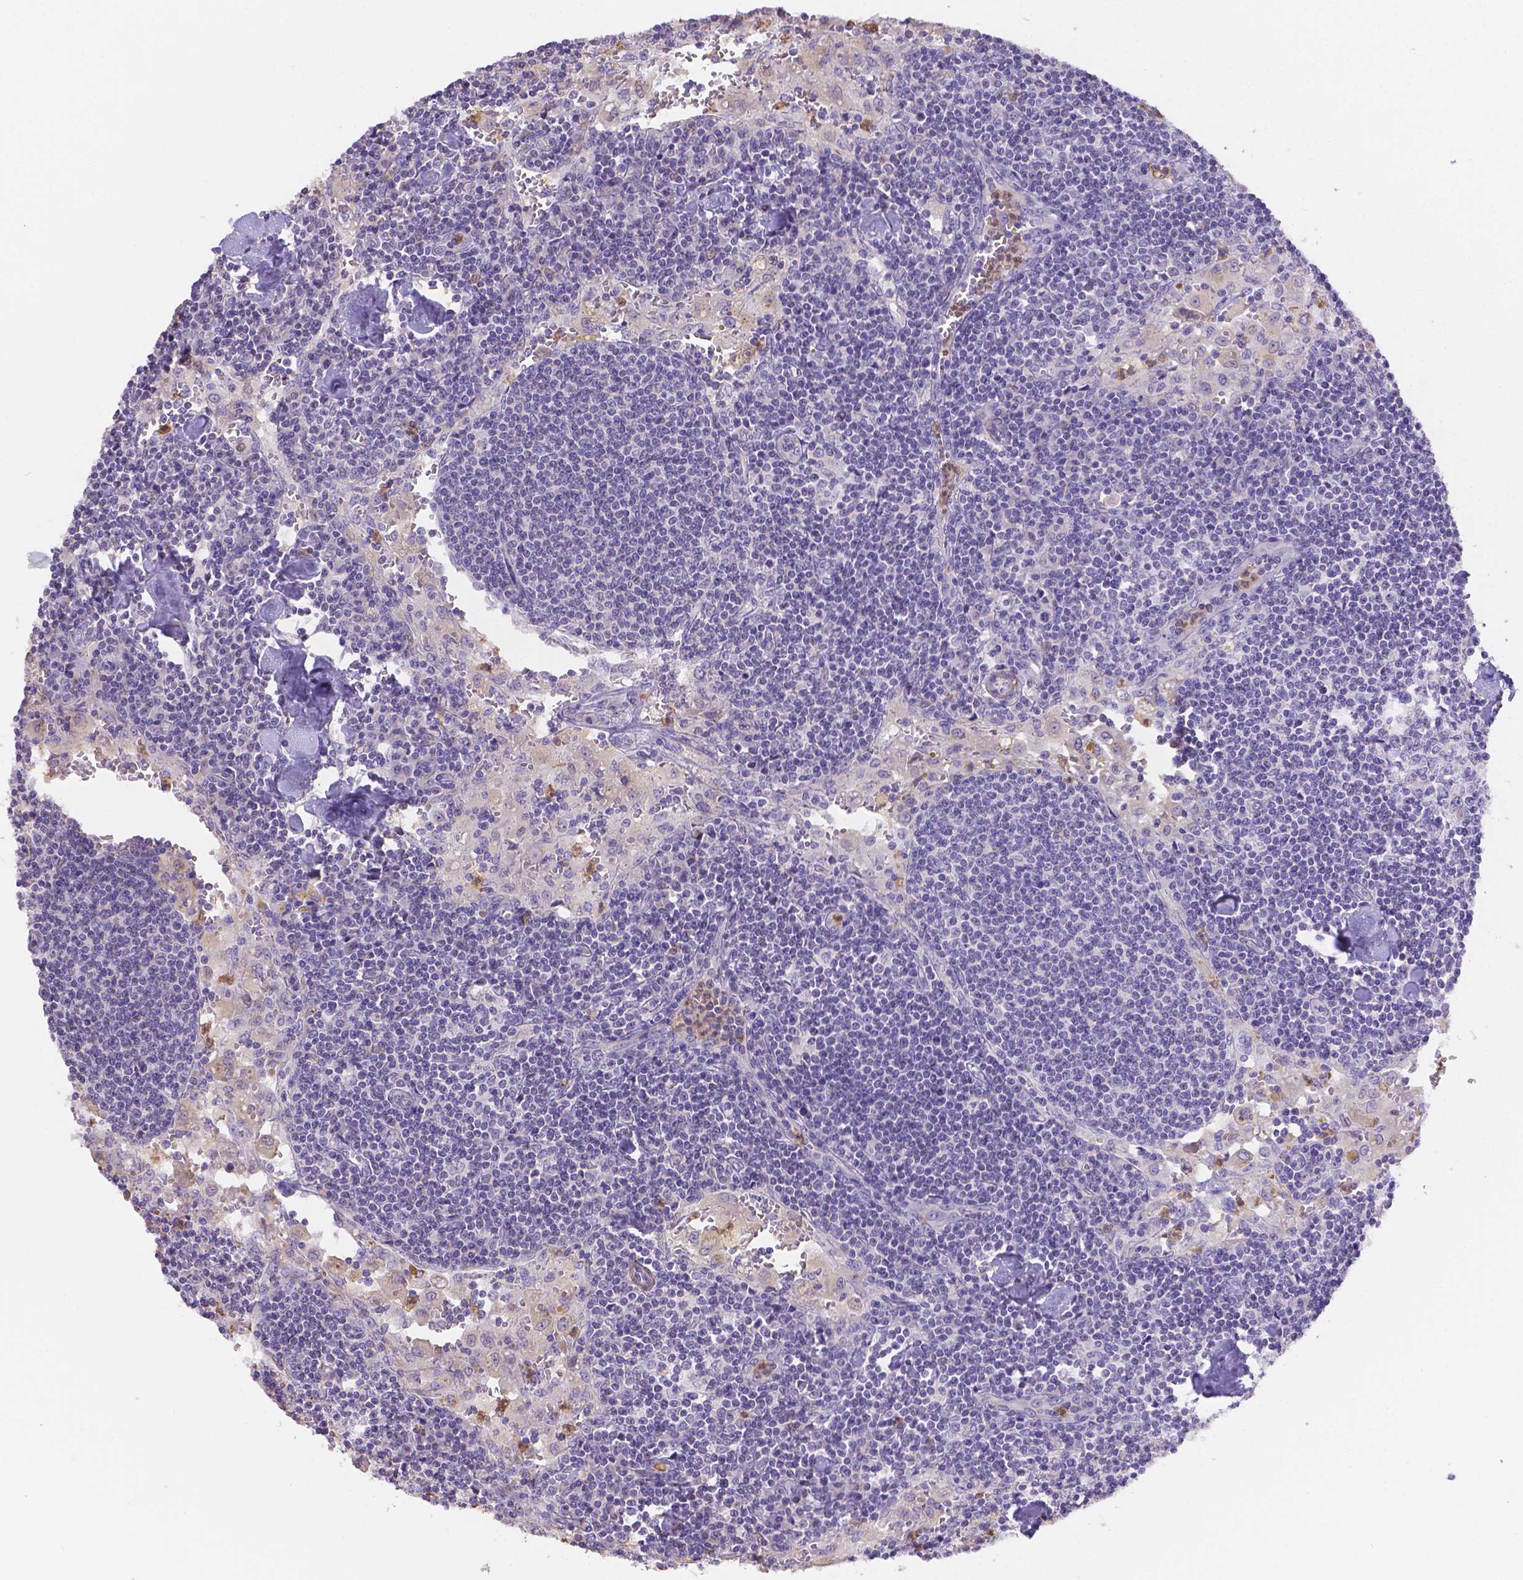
{"staining": {"intensity": "negative", "quantity": "none", "location": "none"}, "tissue": "lymph node", "cell_type": "Germinal center cells", "image_type": "normal", "snomed": [{"axis": "morphology", "description": "Normal tissue, NOS"}, {"axis": "topography", "description": "Lymph node"}], "caption": "Immunohistochemistry (IHC) photomicrograph of unremarkable human lymph node stained for a protein (brown), which displays no positivity in germinal center cells. (Immunohistochemistry (IHC), brightfield microscopy, high magnification).", "gene": "NXPE2", "patient": {"sex": "male", "age": 55}}